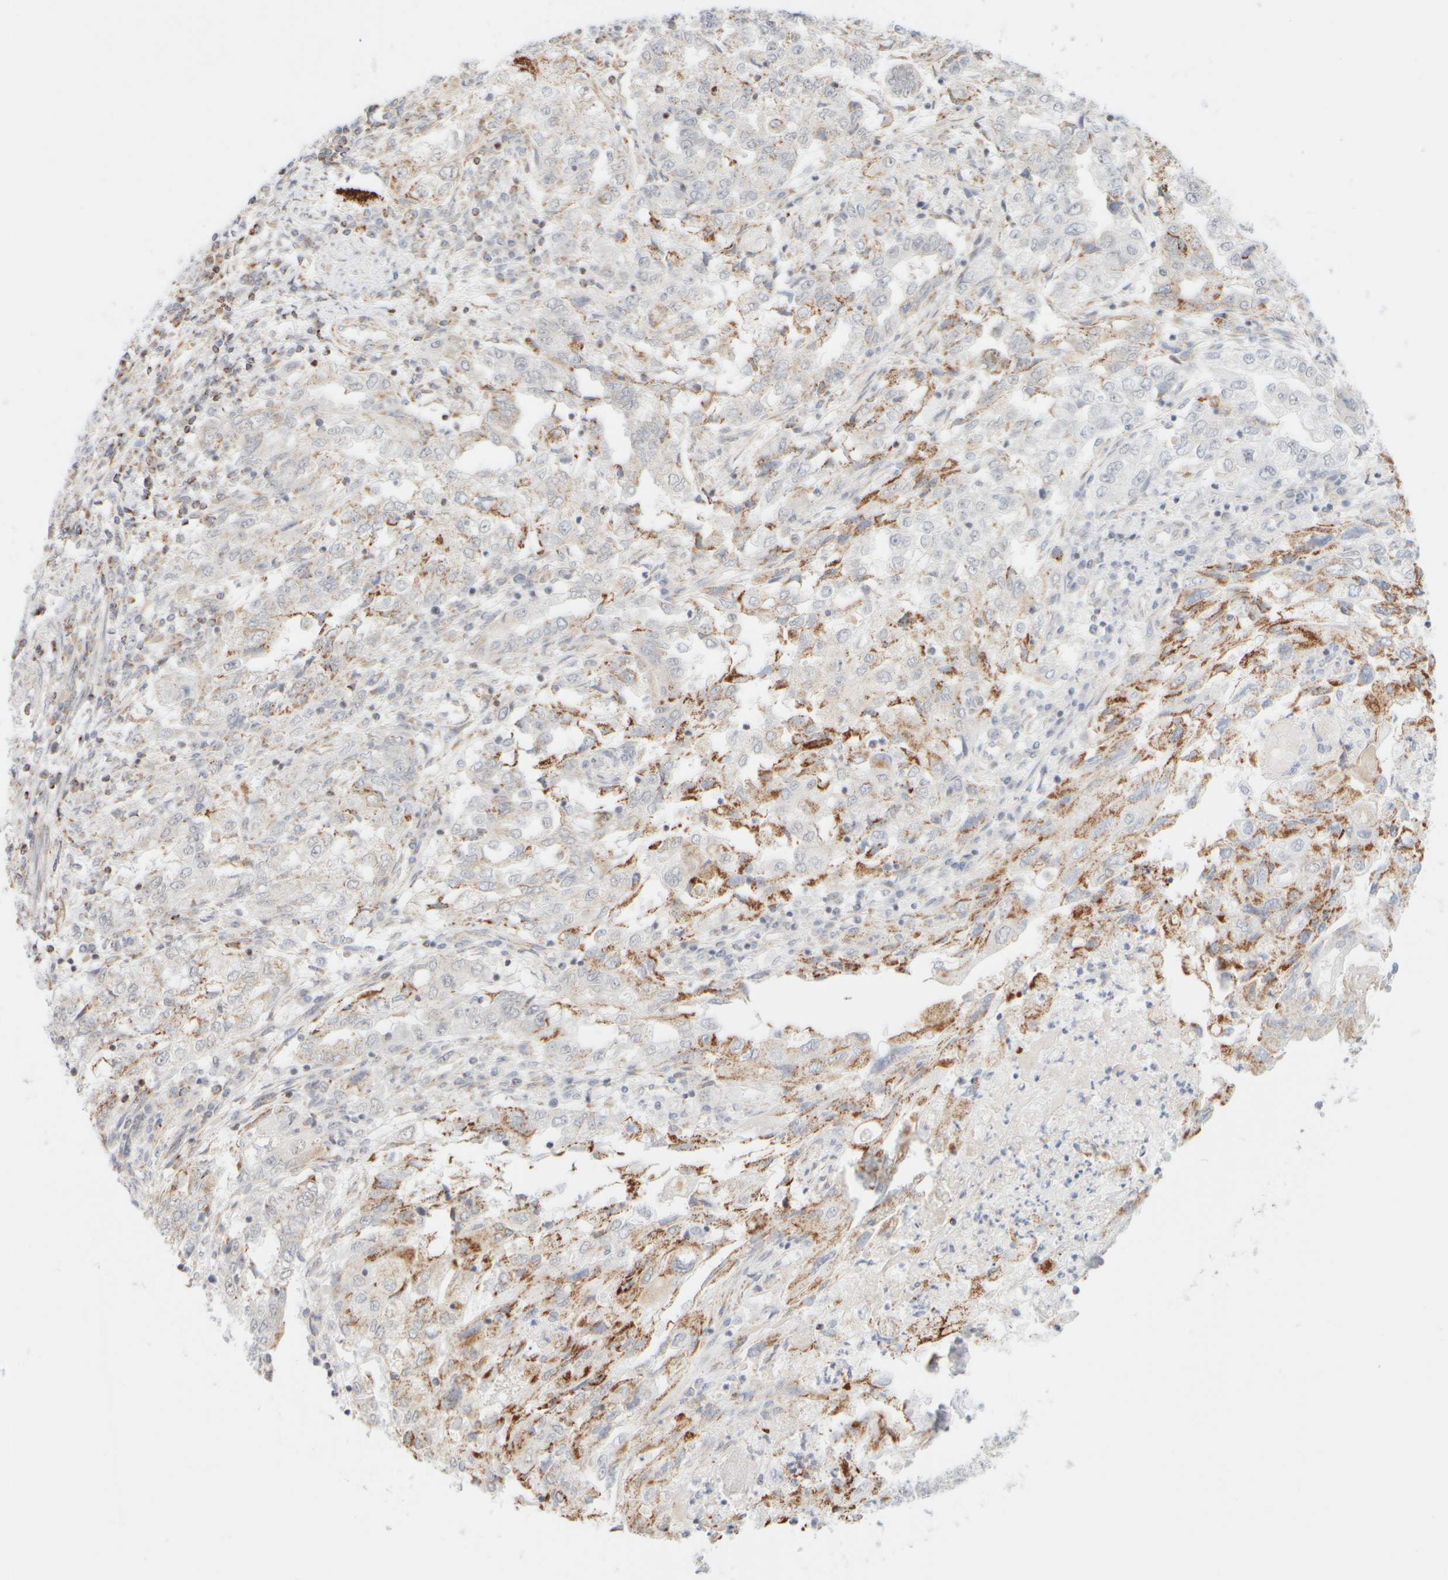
{"staining": {"intensity": "moderate", "quantity": "25%-75%", "location": "cytoplasmic/membranous"}, "tissue": "endometrial cancer", "cell_type": "Tumor cells", "image_type": "cancer", "snomed": [{"axis": "morphology", "description": "Adenocarcinoma, NOS"}, {"axis": "topography", "description": "Endometrium"}], "caption": "The immunohistochemical stain labels moderate cytoplasmic/membranous positivity in tumor cells of endometrial cancer (adenocarcinoma) tissue.", "gene": "PPM1K", "patient": {"sex": "female", "age": 49}}